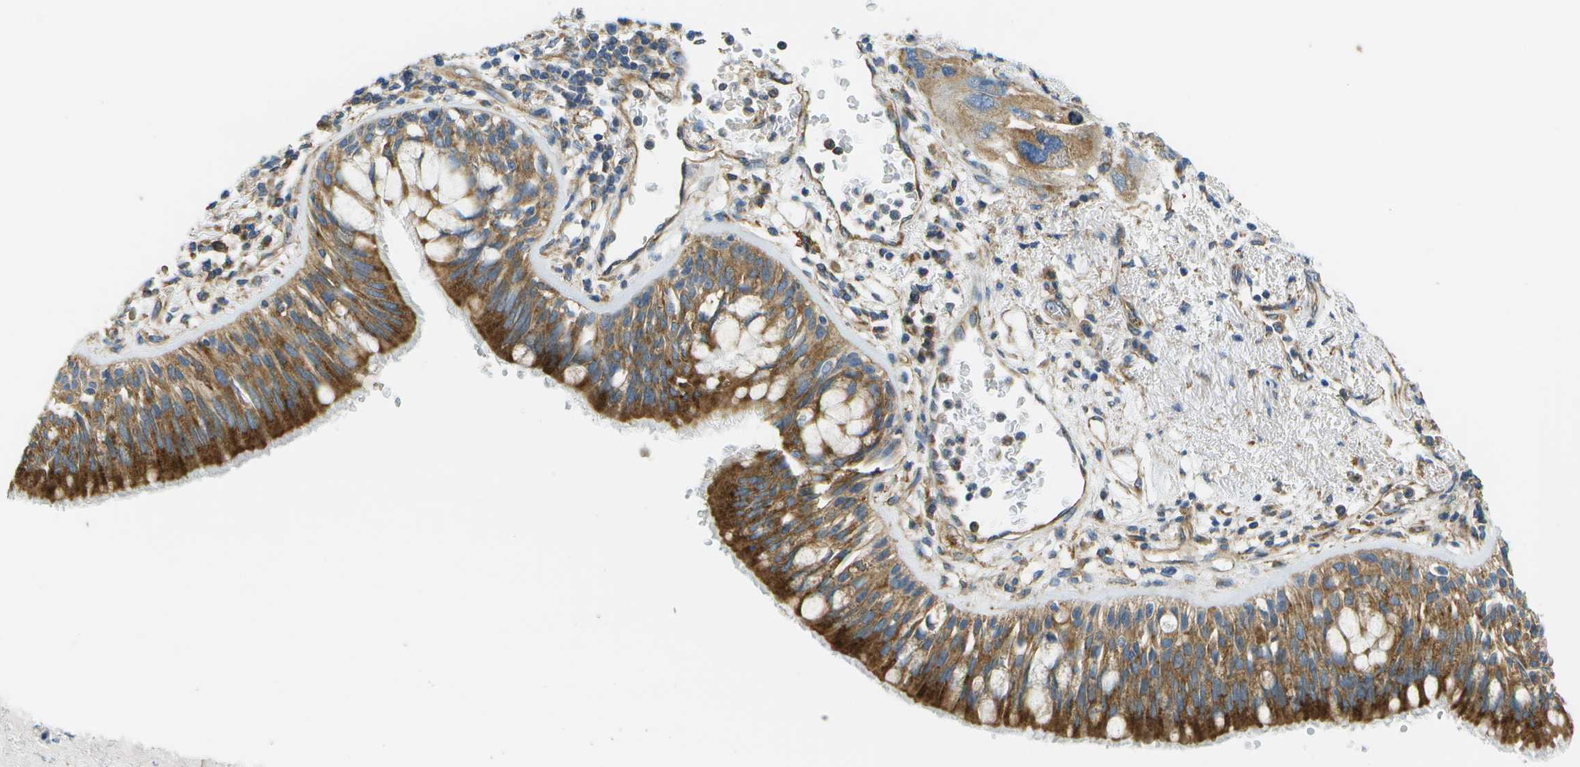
{"staining": {"intensity": "strong", "quantity": ">75%", "location": "cytoplasmic/membranous"}, "tissue": "bronchus", "cell_type": "Respiratory epithelial cells", "image_type": "normal", "snomed": [{"axis": "morphology", "description": "Normal tissue, NOS"}, {"axis": "morphology", "description": "Adenocarcinoma, NOS"}, {"axis": "morphology", "description": "Adenocarcinoma, metastatic, NOS"}, {"axis": "topography", "description": "Lymph node"}, {"axis": "topography", "description": "Bronchus"}, {"axis": "topography", "description": "Lung"}], "caption": "A high-resolution photomicrograph shows IHC staining of benign bronchus, which demonstrates strong cytoplasmic/membranous expression in about >75% of respiratory epithelial cells. (Brightfield microscopy of DAB IHC at high magnification).", "gene": "CLTC", "patient": {"sex": "female", "age": 54}}